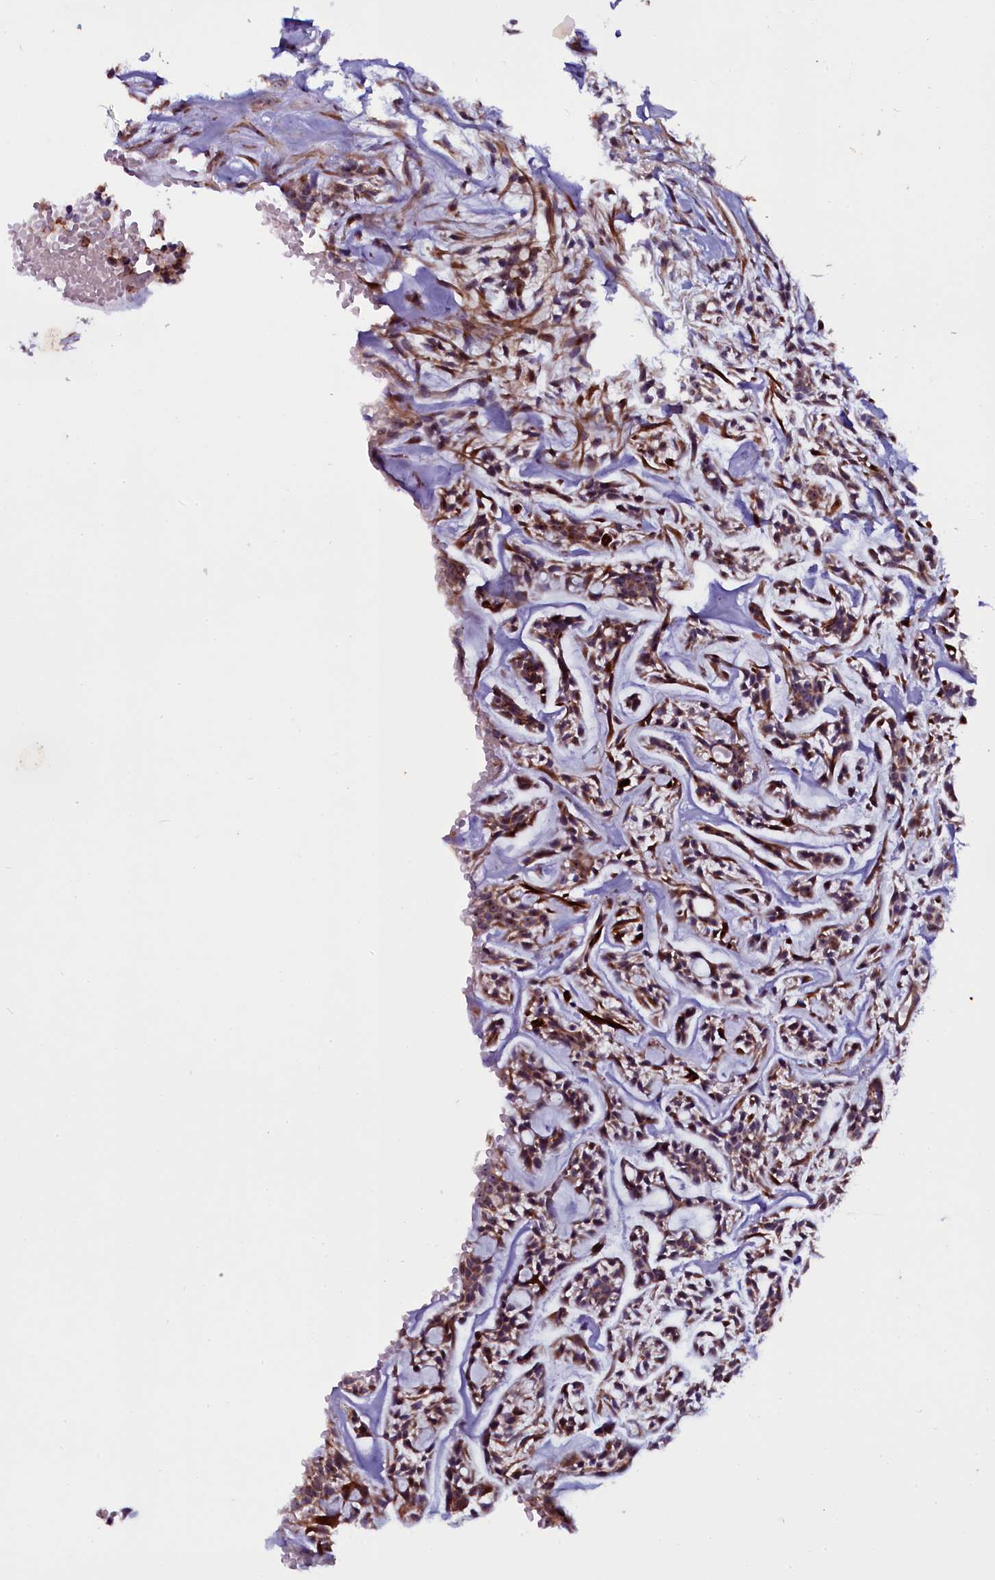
{"staining": {"intensity": "moderate", "quantity": ">75%", "location": "cytoplasmic/membranous"}, "tissue": "head and neck cancer", "cell_type": "Tumor cells", "image_type": "cancer", "snomed": [{"axis": "morphology", "description": "Adenocarcinoma, NOS"}, {"axis": "topography", "description": "Salivary gland"}, {"axis": "topography", "description": "Head-Neck"}], "caption": "There is medium levels of moderate cytoplasmic/membranous staining in tumor cells of head and neck cancer, as demonstrated by immunohistochemical staining (brown color).", "gene": "NAA80", "patient": {"sex": "male", "age": 55}}